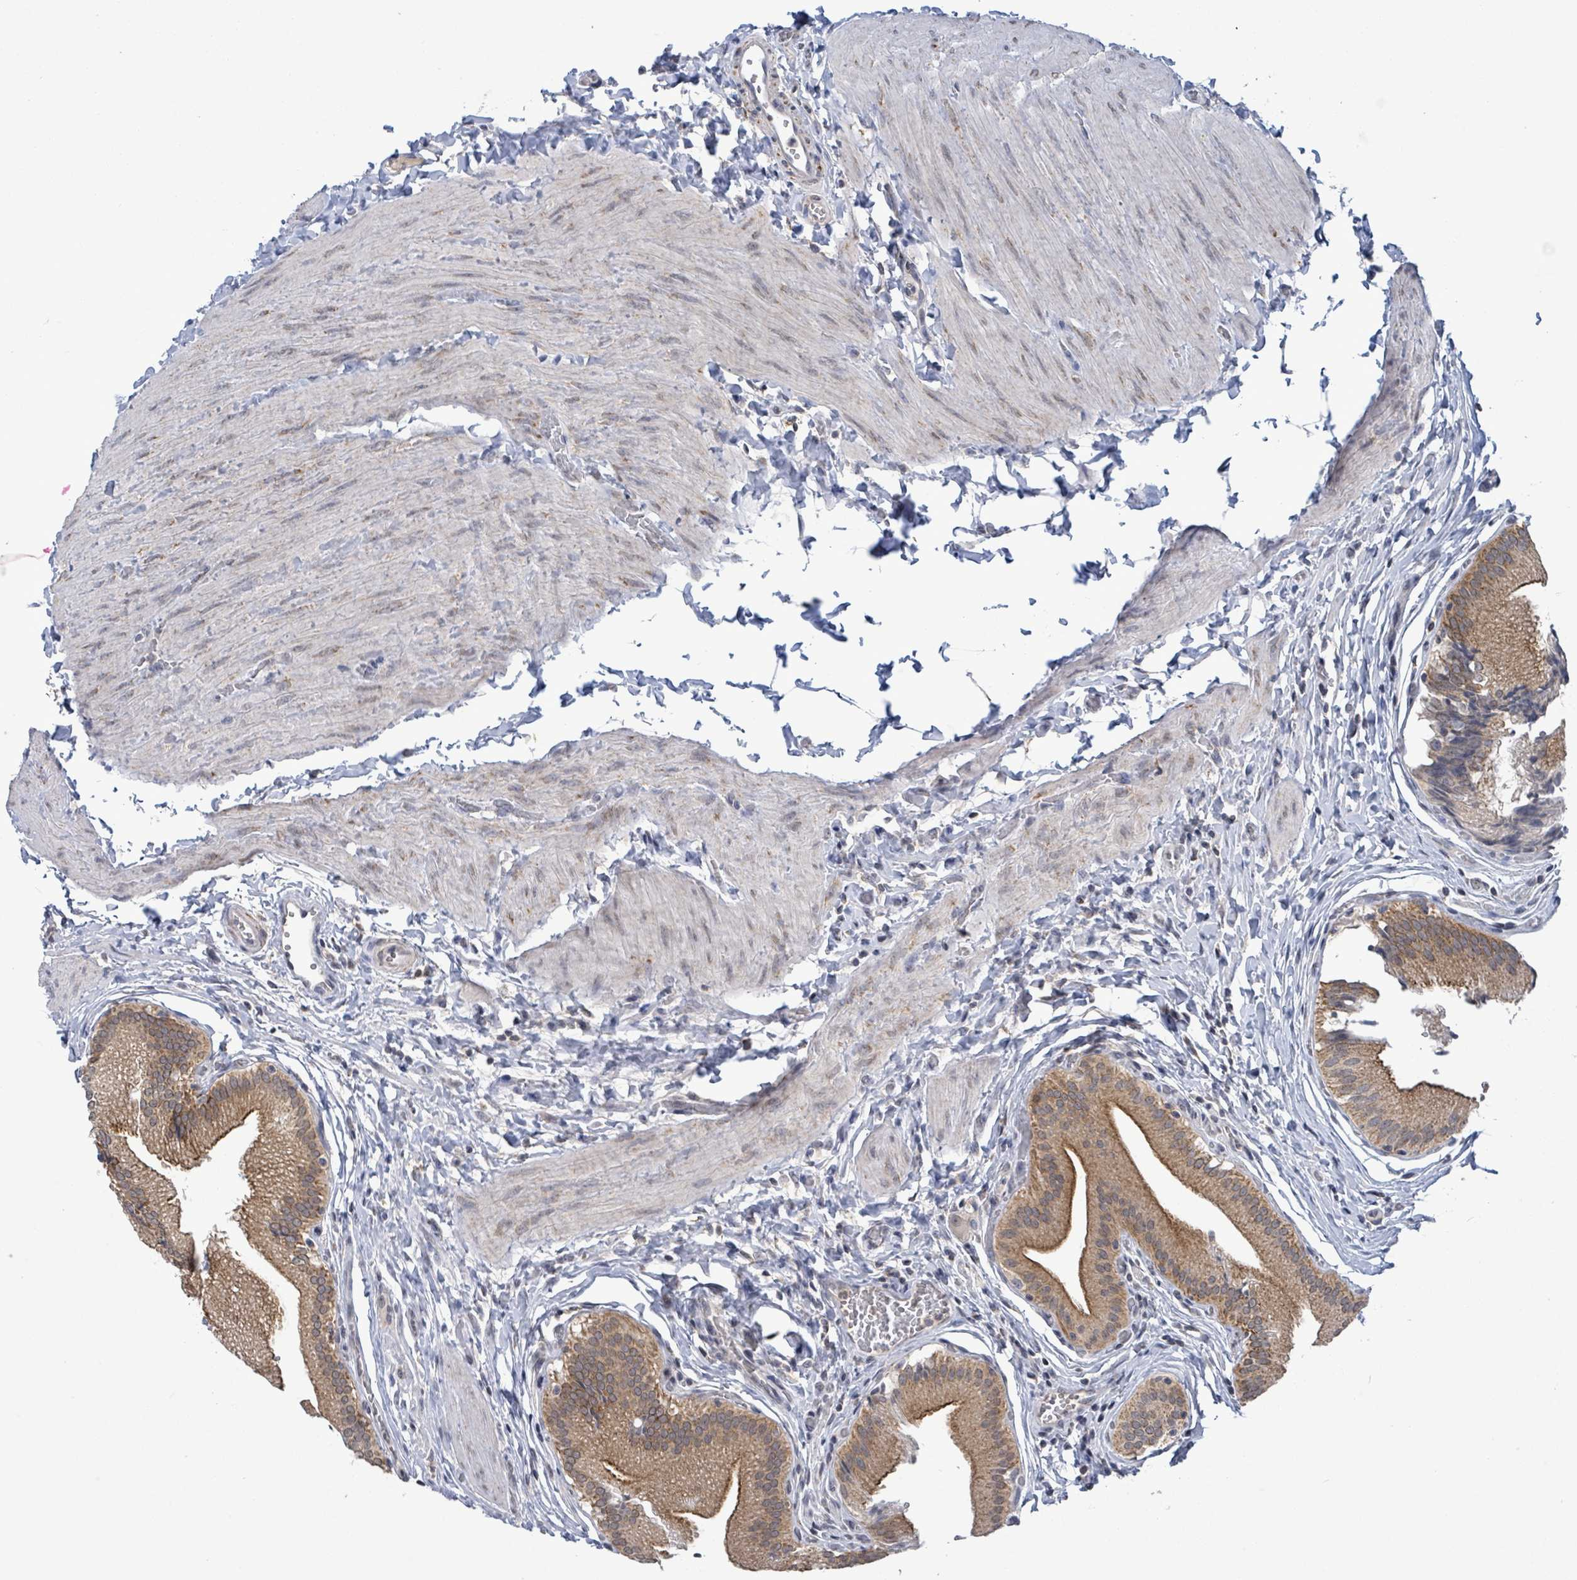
{"staining": {"intensity": "moderate", "quantity": ">75%", "location": "cytoplasmic/membranous"}, "tissue": "gallbladder", "cell_type": "Glandular cells", "image_type": "normal", "snomed": [{"axis": "morphology", "description": "Normal tissue, NOS"}, {"axis": "topography", "description": "Gallbladder"}, {"axis": "topography", "description": "Peripheral nerve tissue"}], "caption": "Immunohistochemical staining of normal human gallbladder demonstrates medium levels of moderate cytoplasmic/membranous expression in approximately >75% of glandular cells.", "gene": "COQ10B", "patient": {"sex": "male", "age": 17}}